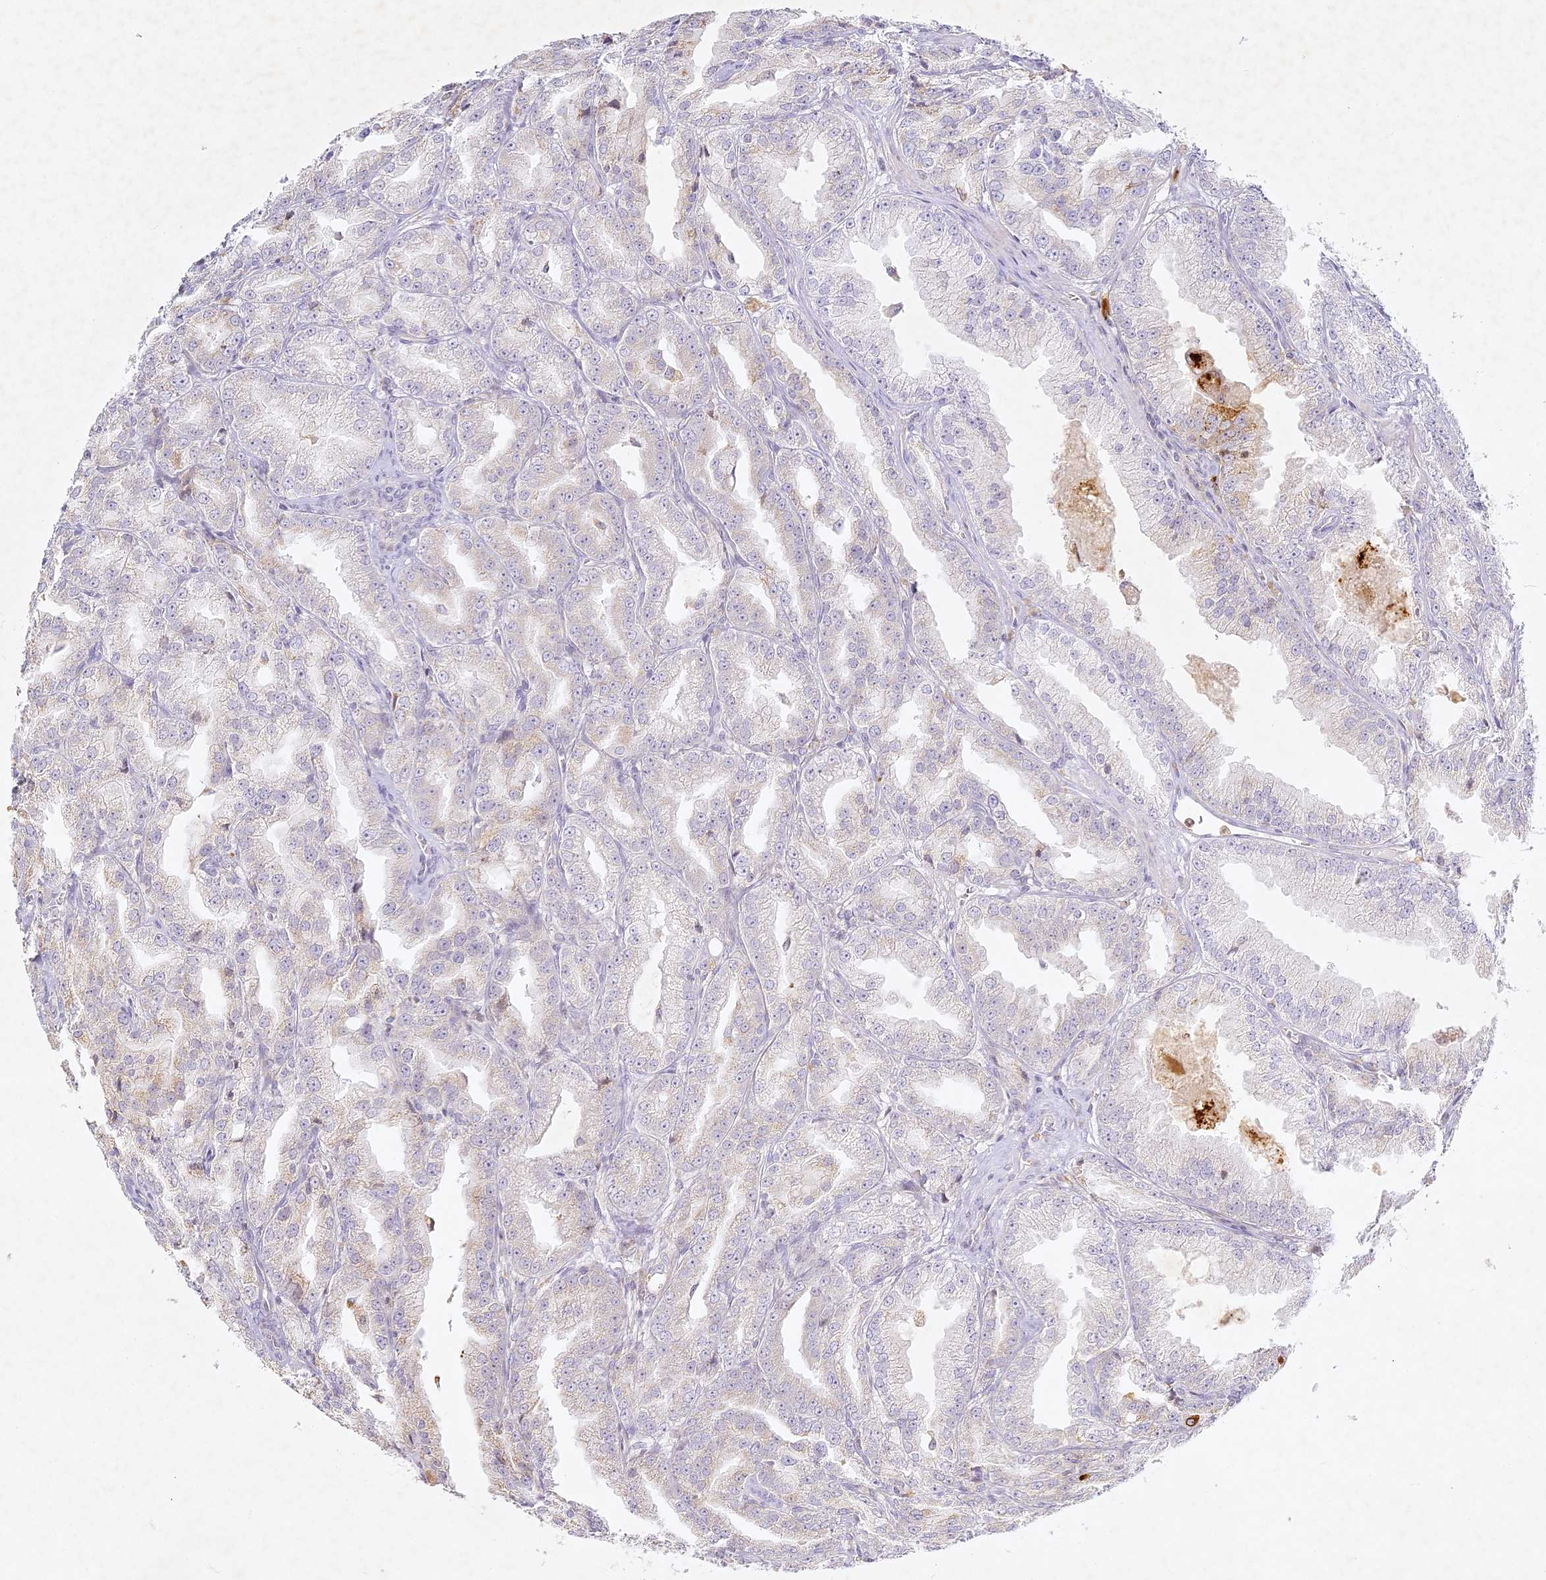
{"staining": {"intensity": "weak", "quantity": "<25%", "location": "cytoplasmic/membranous"}, "tissue": "prostate cancer", "cell_type": "Tumor cells", "image_type": "cancer", "snomed": [{"axis": "morphology", "description": "Adenocarcinoma, High grade"}, {"axis": "topography", "description": "Prostate"}], "caption": "Immunohistochemical staining of human prostate cancer (adenocarcinoma (high-grade)) displays no significant positivity in tumor cells.", "gene": "SLC30A5", "patient": {"sex": "male", "age": 61}}